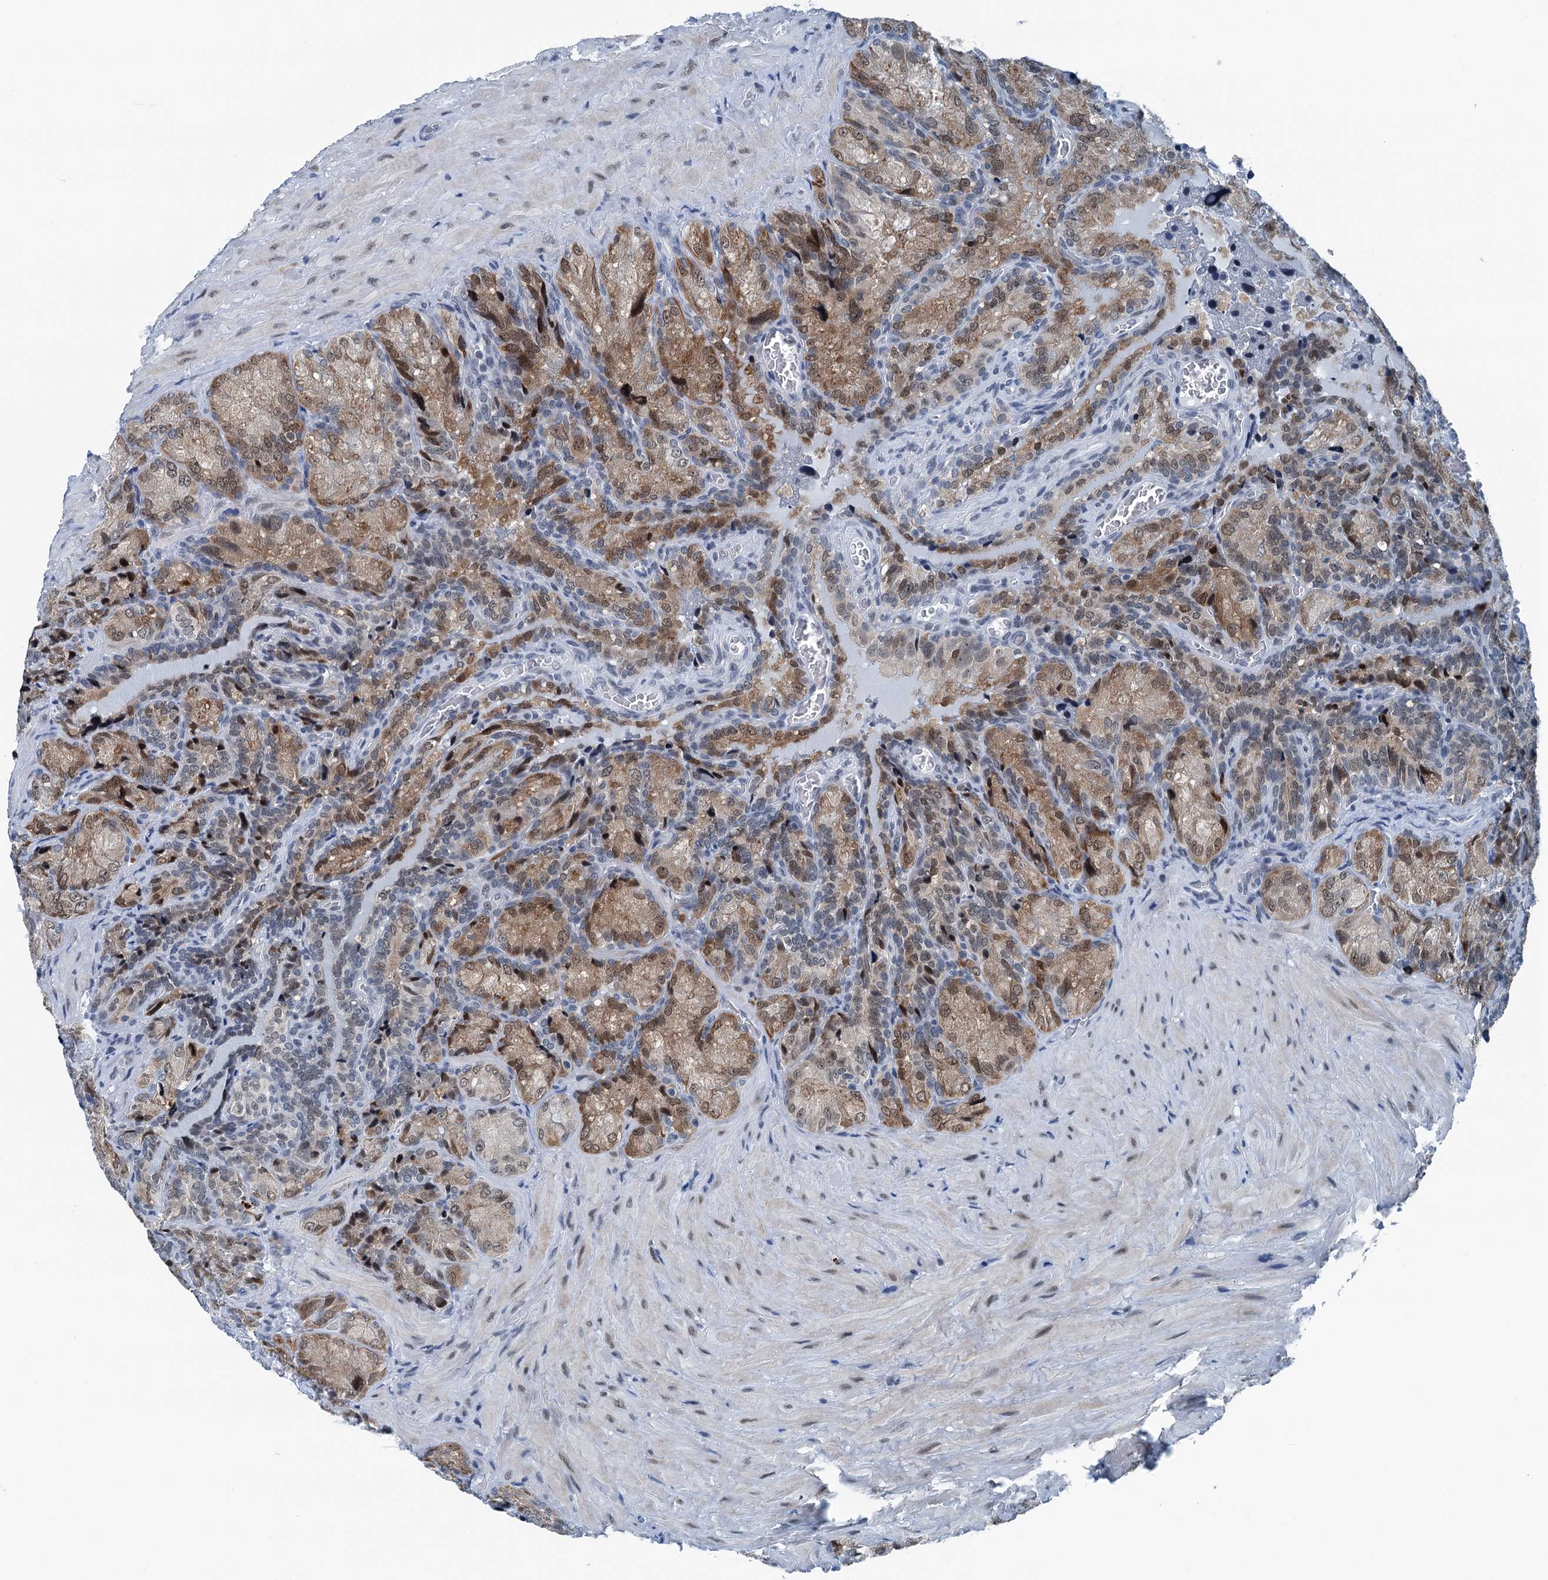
{"staining": {"intensity": "moderate", "quantity": "25%-75%", "location": "cytoplasmic/membranous,nuclear"}, "tissue": "seminal vesicle", "cell_type": "Glandular cells", "image_type": "normal", "snomed": [{"axis": "morphology", "description": "Normal tissue, NOS"}, {"axis": "topography", "description": "Seminal veicle"}], "caption": "Protein staining of unremarkable seminal vesicle displays moderate cytoplasmic/membranous,nuclear positivity in approximately 25%-75% of glandular cells. Immunohistochemistry stains the protein in brown and the nuclei are stained blue.", "gene": "TRPT1", "patient": {"sex": "male", "age": 62}}